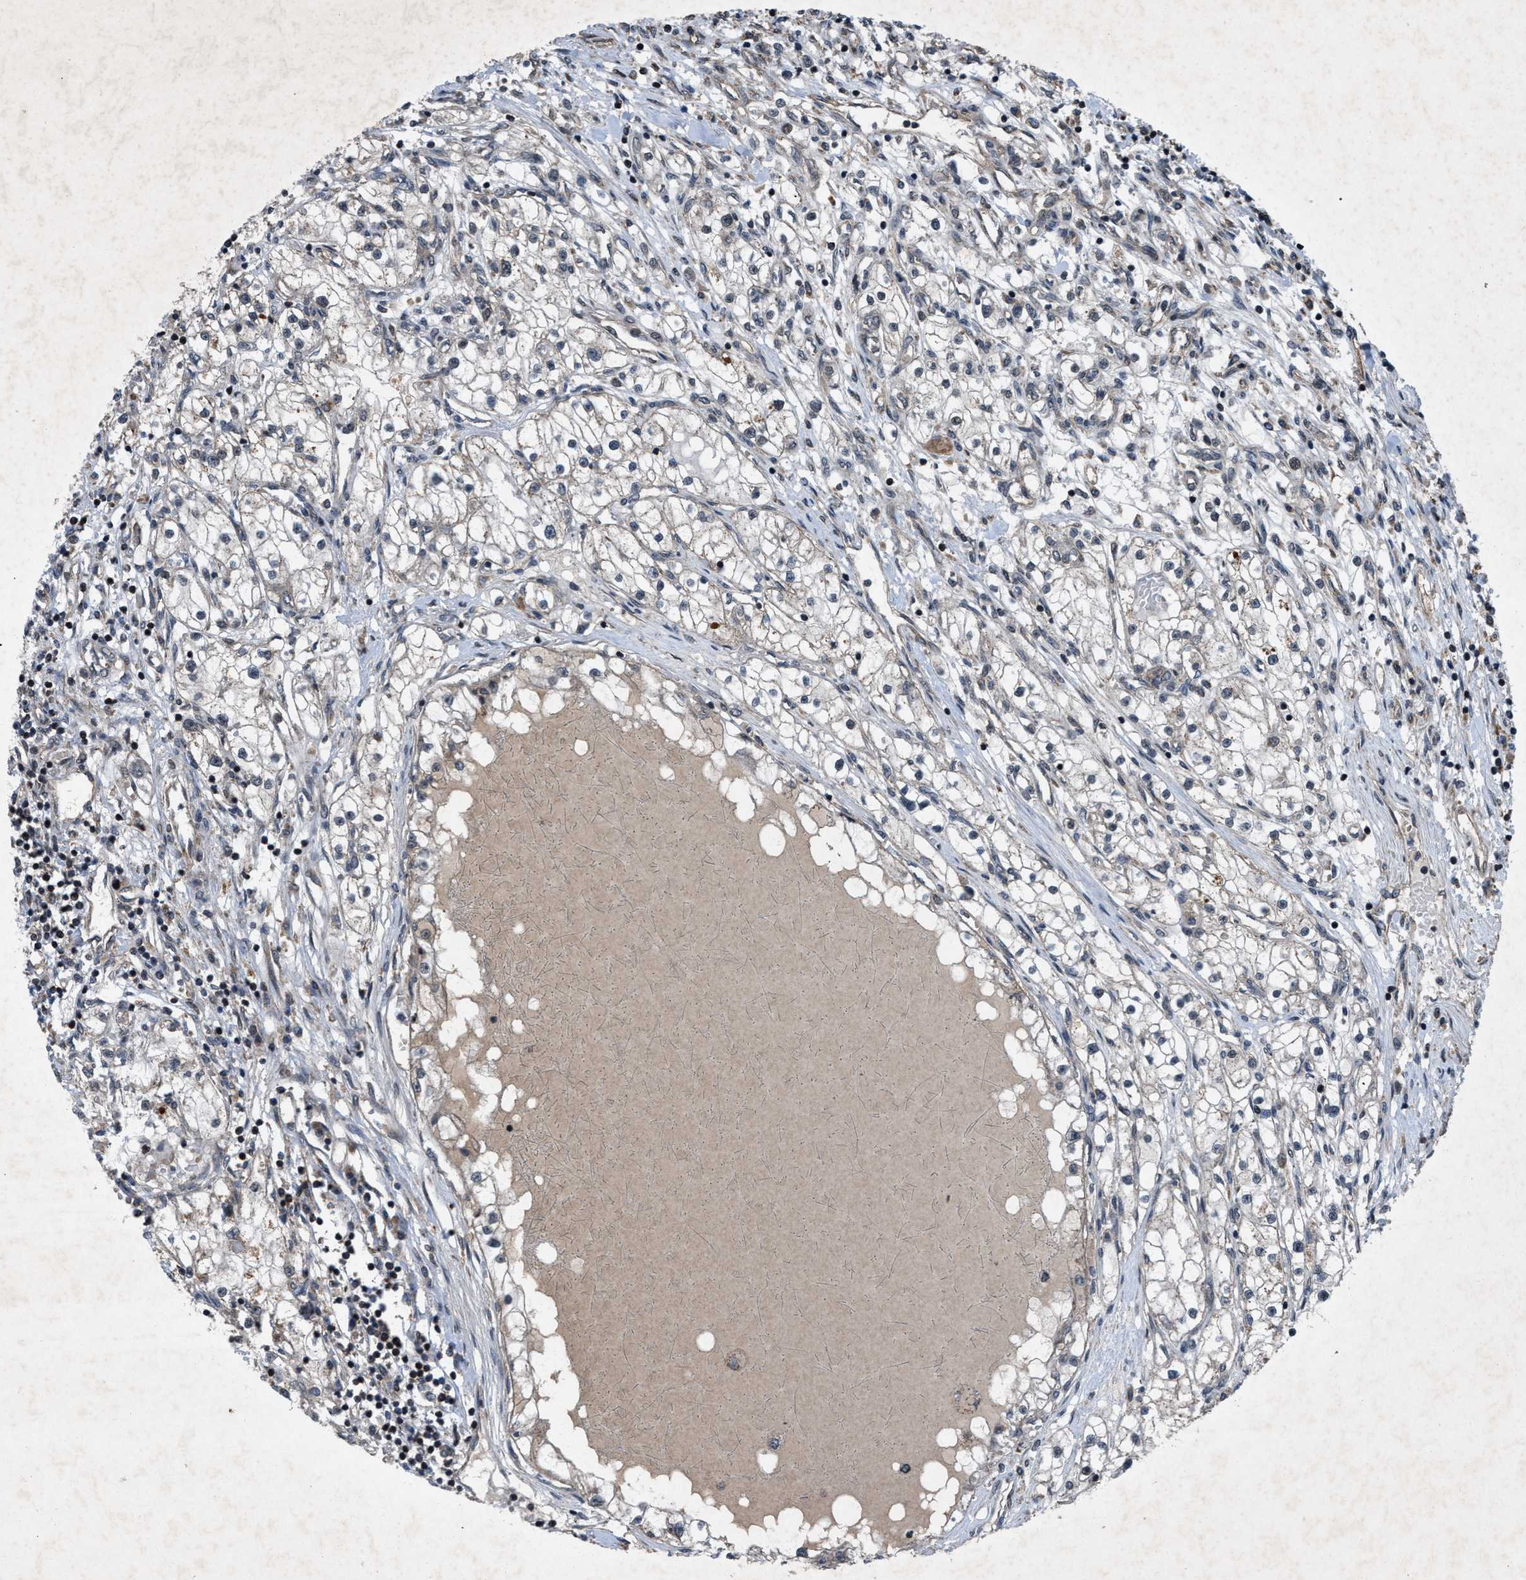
{"staining": {"intensity": "weak", "quantity": "25%-75%", "location": "cytoplasmic/membranous"}, "tissue": "renal cancer", "cell_type": "Tumor cells", "image_type": "cancer", "snomed": [{"axis": "morphology", "description": "Adenocarcinoma, NOS"}, {"axis": "topography", "description": "Kidney"}], "caption": "IHC micrograph of renal cancer stained for a protein (brown), which exhibits low levels of weak cytoplasmic/membranous staining in about 25%-75% of tumor cells.", "gene": "ZNHIT1", "patient": {"sex": "male", "age": 68}}